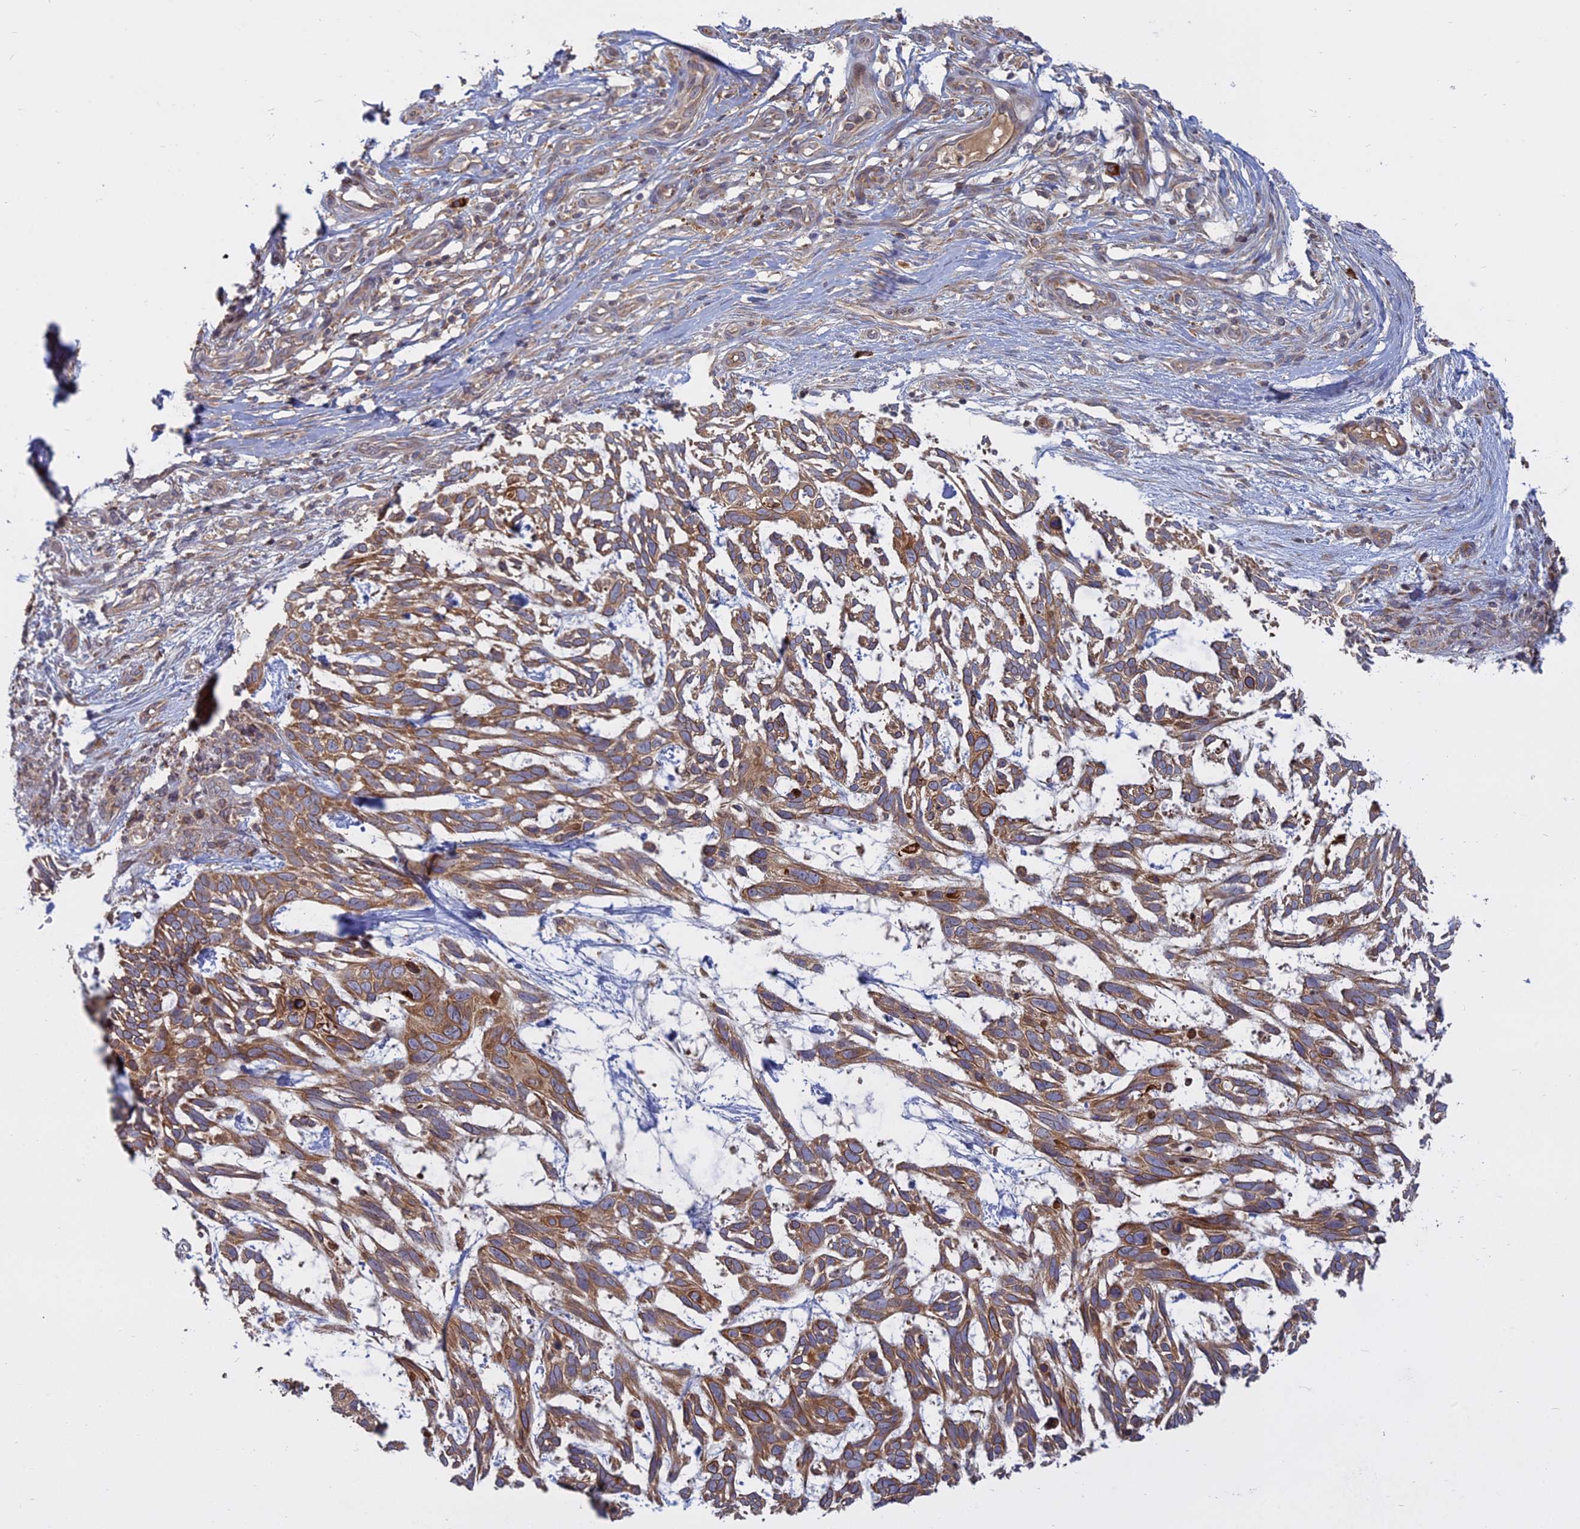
{"staining": {"intensity": "moderate", "quantity": ">75%", "location": "cytoplasmic/membranous"}, "tissue": "skin cancer", "cell_type": "Tumor cells", "image_type": "cancer", "snomed": [{"axis": "morphology", "description": "Basal cell carcinoma"}, {"axis": "topography", "description": "Skin"}], "caption": "An IHC photomicrograph of neoplastic tissue is shown. Protein staining in brown labels moderate cytoplasmic/membranous positivity in skin cancer (basal cell carcinoma) within tumor cells.", "gene": "TMEM208", "patient": {"sex": "male", "age": 88}}